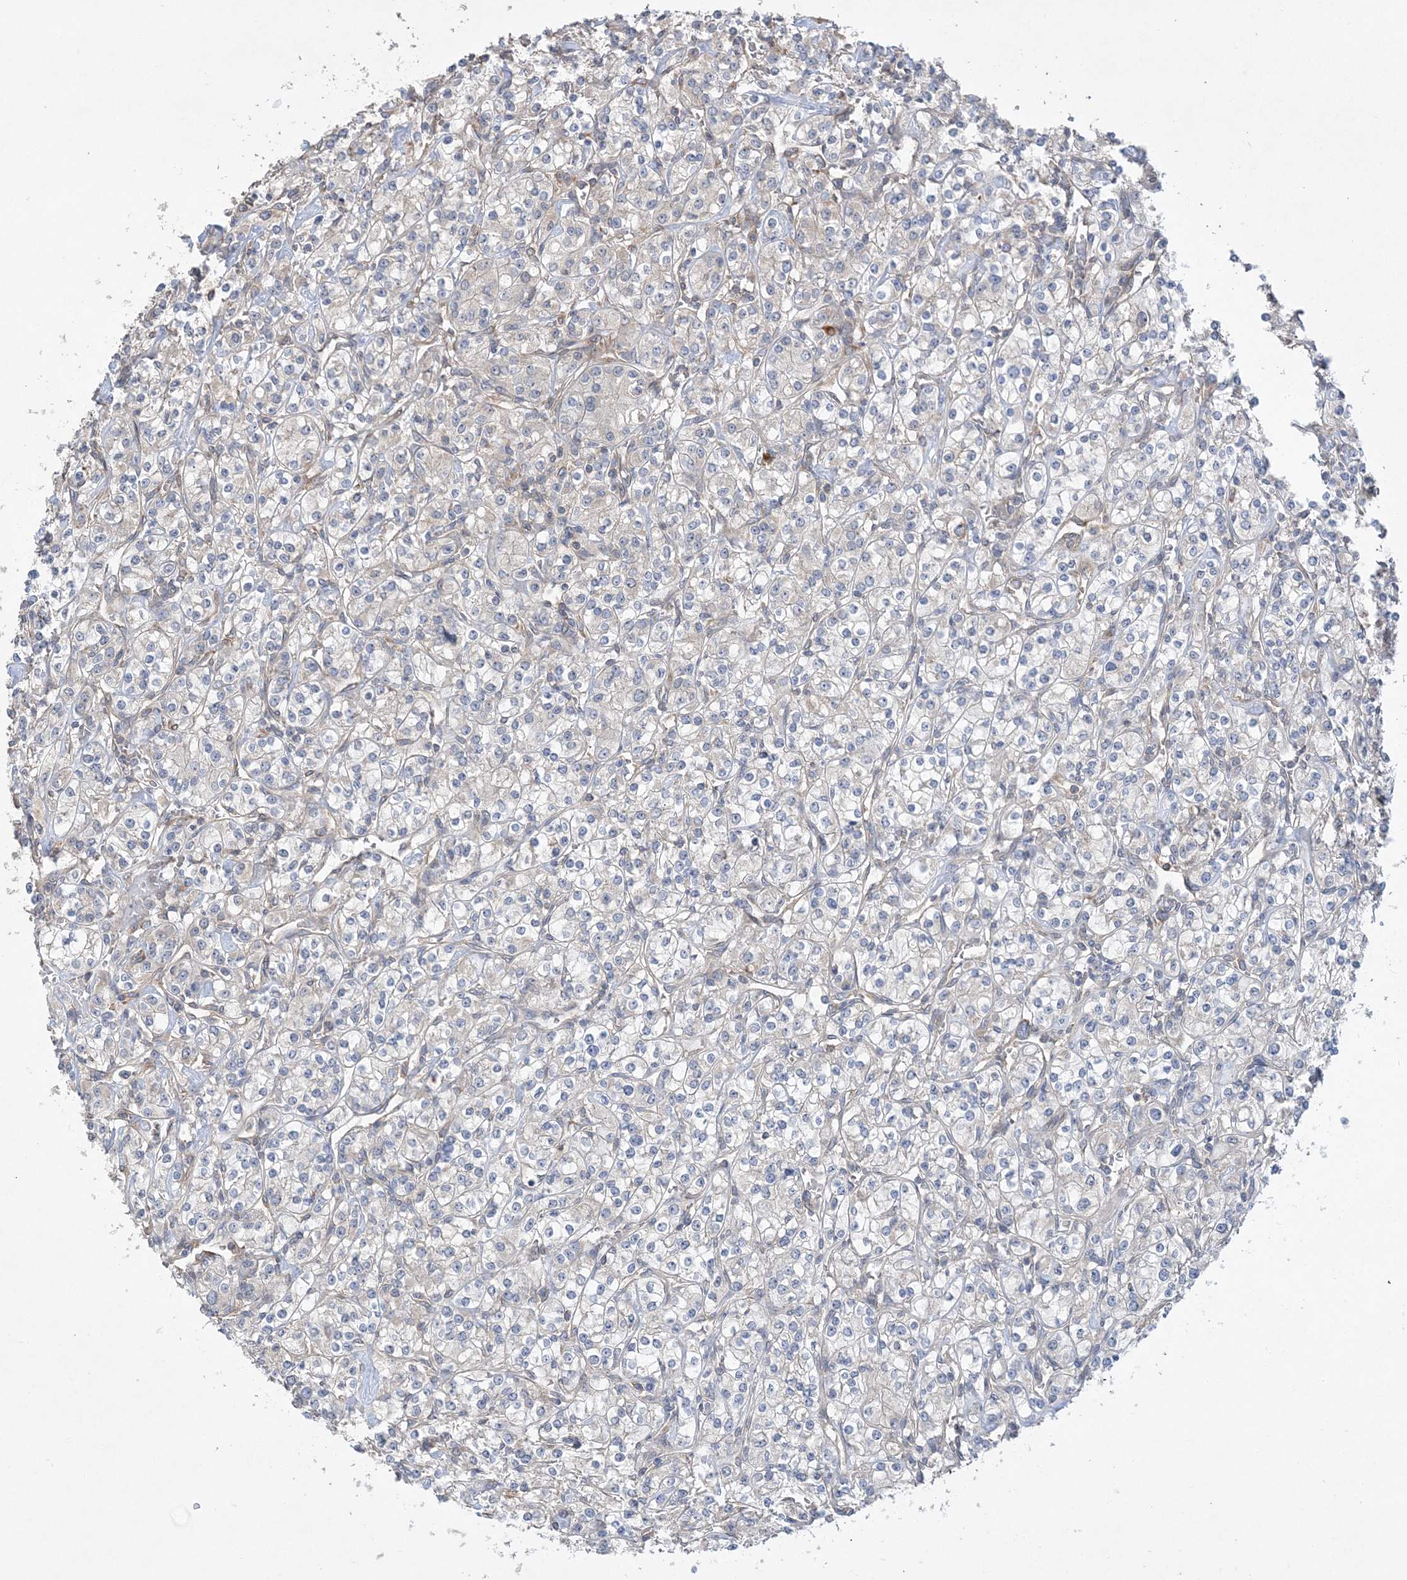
{"staining": {"intensity": "negative", "quantity": "none", "location": "none"}, "tissue": "renal cancer", "cell_type": "Tumor cells", "image_type": "cancer", "snomed": [{"axis": "morphology", "description": "Adenocarcinoma, NOS"}, {"axis": "topography", "description": "Kidney"}], "caption": "Immunohistochemical staining of renal adenocarcinoma displays no significant expression in tumor cells. (DAB (3,3'-diaminobenzidine) immunohistochemistry with hematoxylin counter stain).", "gene": "MAP4K5", "patient": {"sex": "male", "age": 77}}